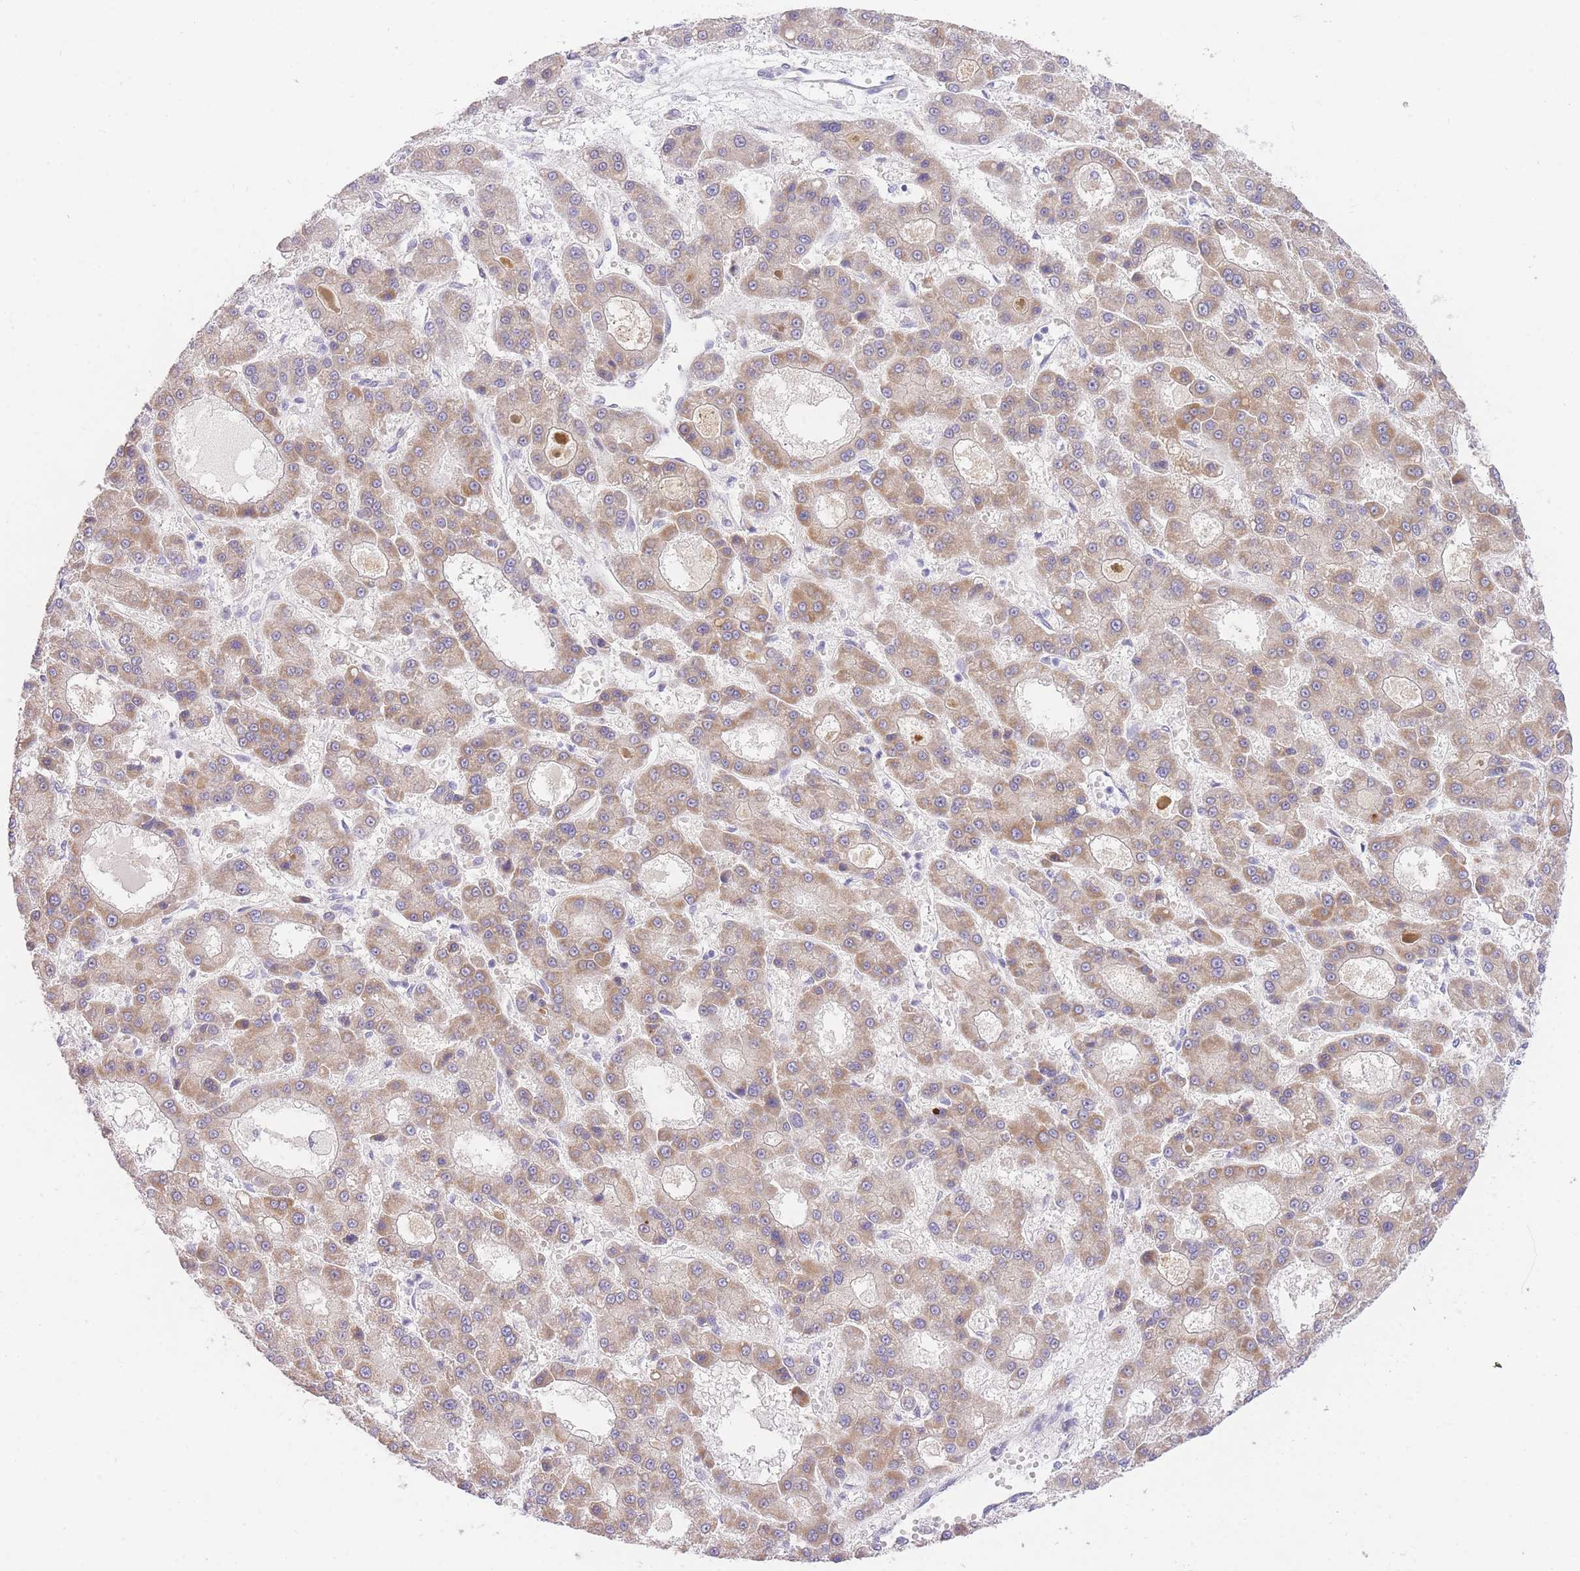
{"staining": {"intensity": "weak", "quantity": "25%-75%", "location": "cytoplasmic/membranous"}, "tissue": "liver cancer", "cell_type": "Tumor cells", "image_type": "cancer", "snomed": [{"axis": "morphology", "description": "Carcinoma, Hepatocellular, NOS"}, {"axis": "topography", "description": "Liver"}], "caption": "This is a photomicrograph of immunohistochemistry staining of liver hepatocellular carcinoma, which shows weak positivity in the cytoplasmic/membranous of tumor cells.", "gene": "UBXN7", "patient": {"sex": "male", "age": 70}}